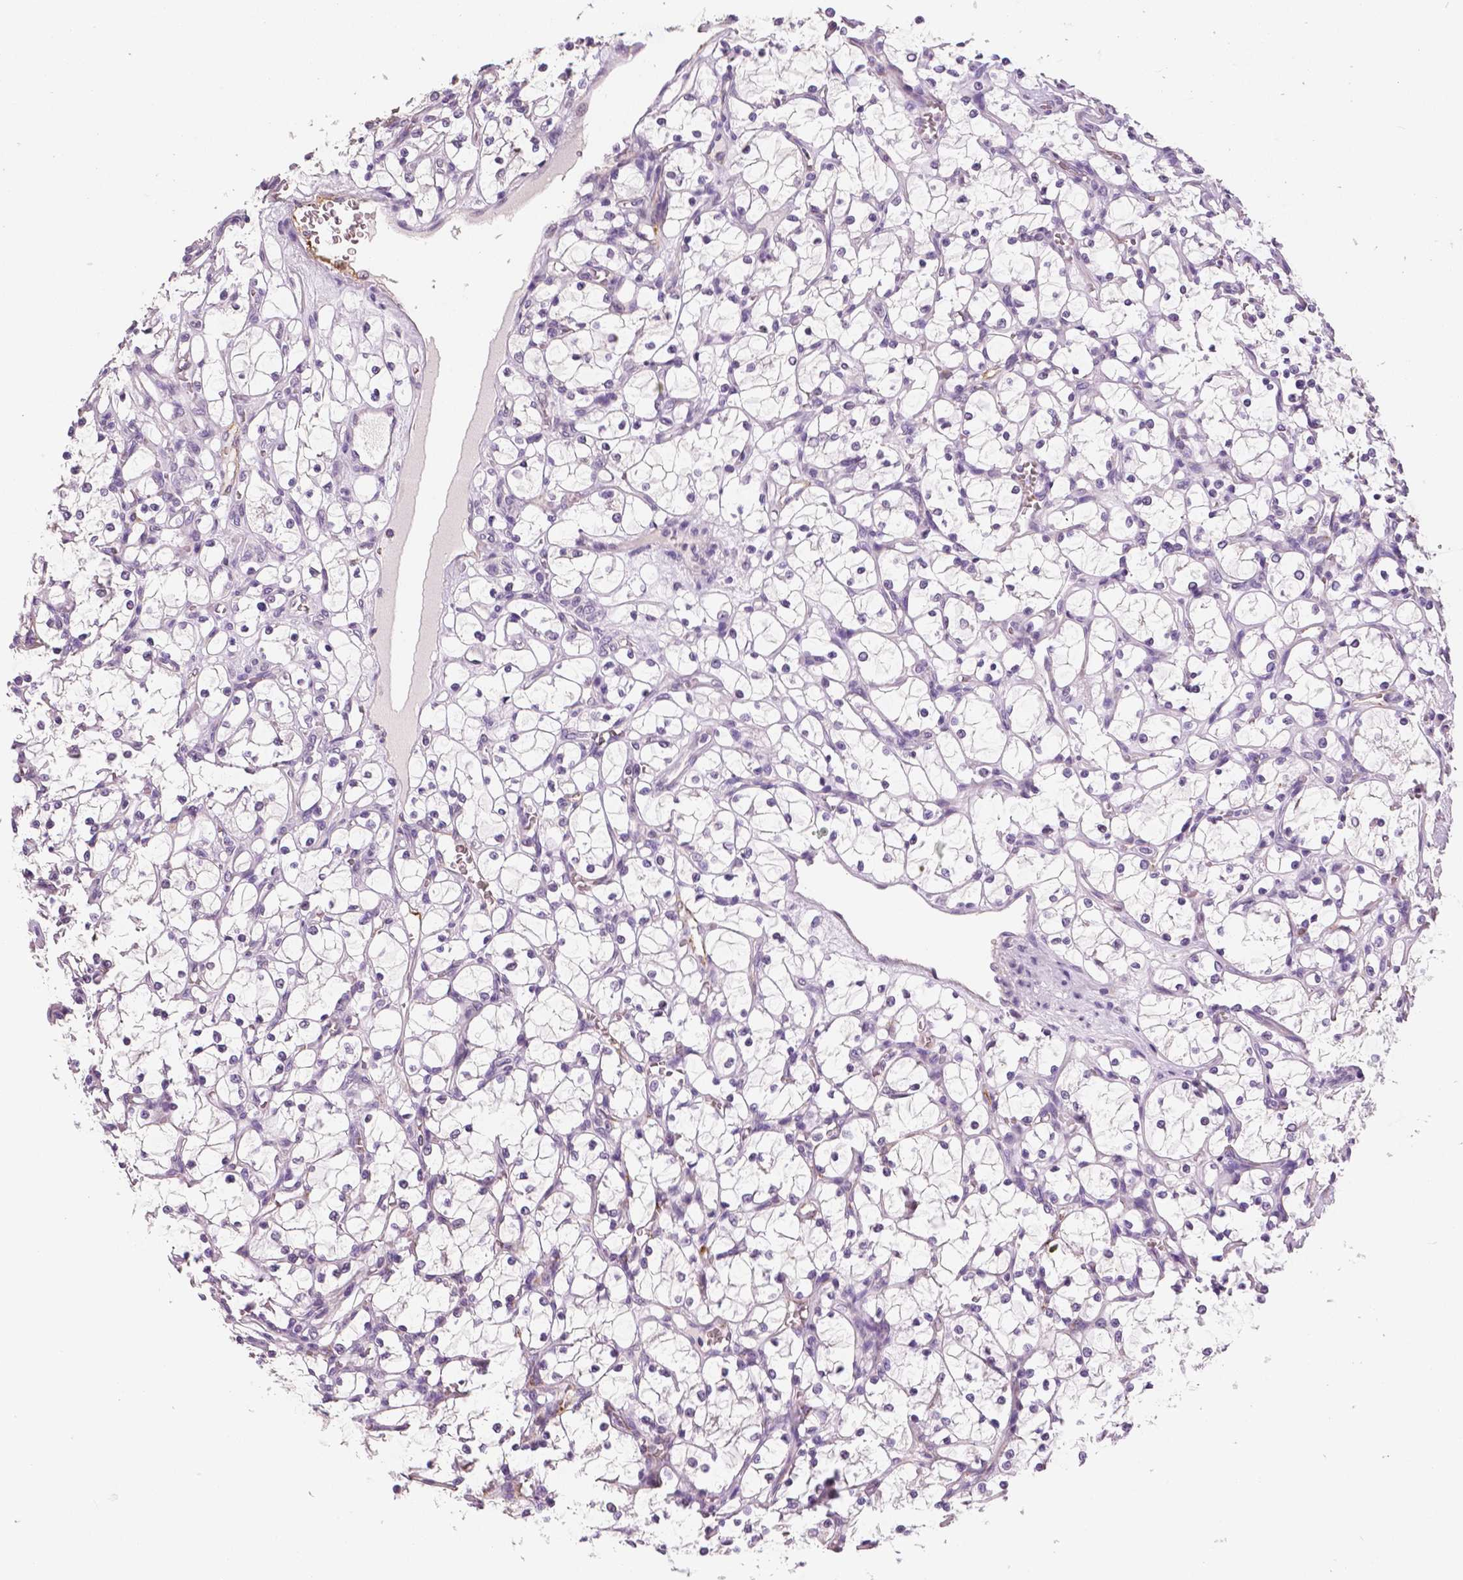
{"staining": {"intensity": "negative", "quantity": "none", "location": "none"}, "tissue": "renal cancer", "cell_type": "Tumor cells", "image_type": "cancer", "snomed": [{"axis": "morphology", "description": "Adenocarcinoma, NOS"}, {"axis": "topography", "description": "Kidney"}], "caption": "Tumor cells are negative for protein expression in human adenocarcinoma (renal). The staining was performed using DAB (3,3'-diaminobenzidine) to visualize the protein expression in brown, while the nuclei were stained in blue with hematoxylin (Magnification: 20x).", "gene": "TSPAN7", "patient": {"sex": "female", "age": 69}}